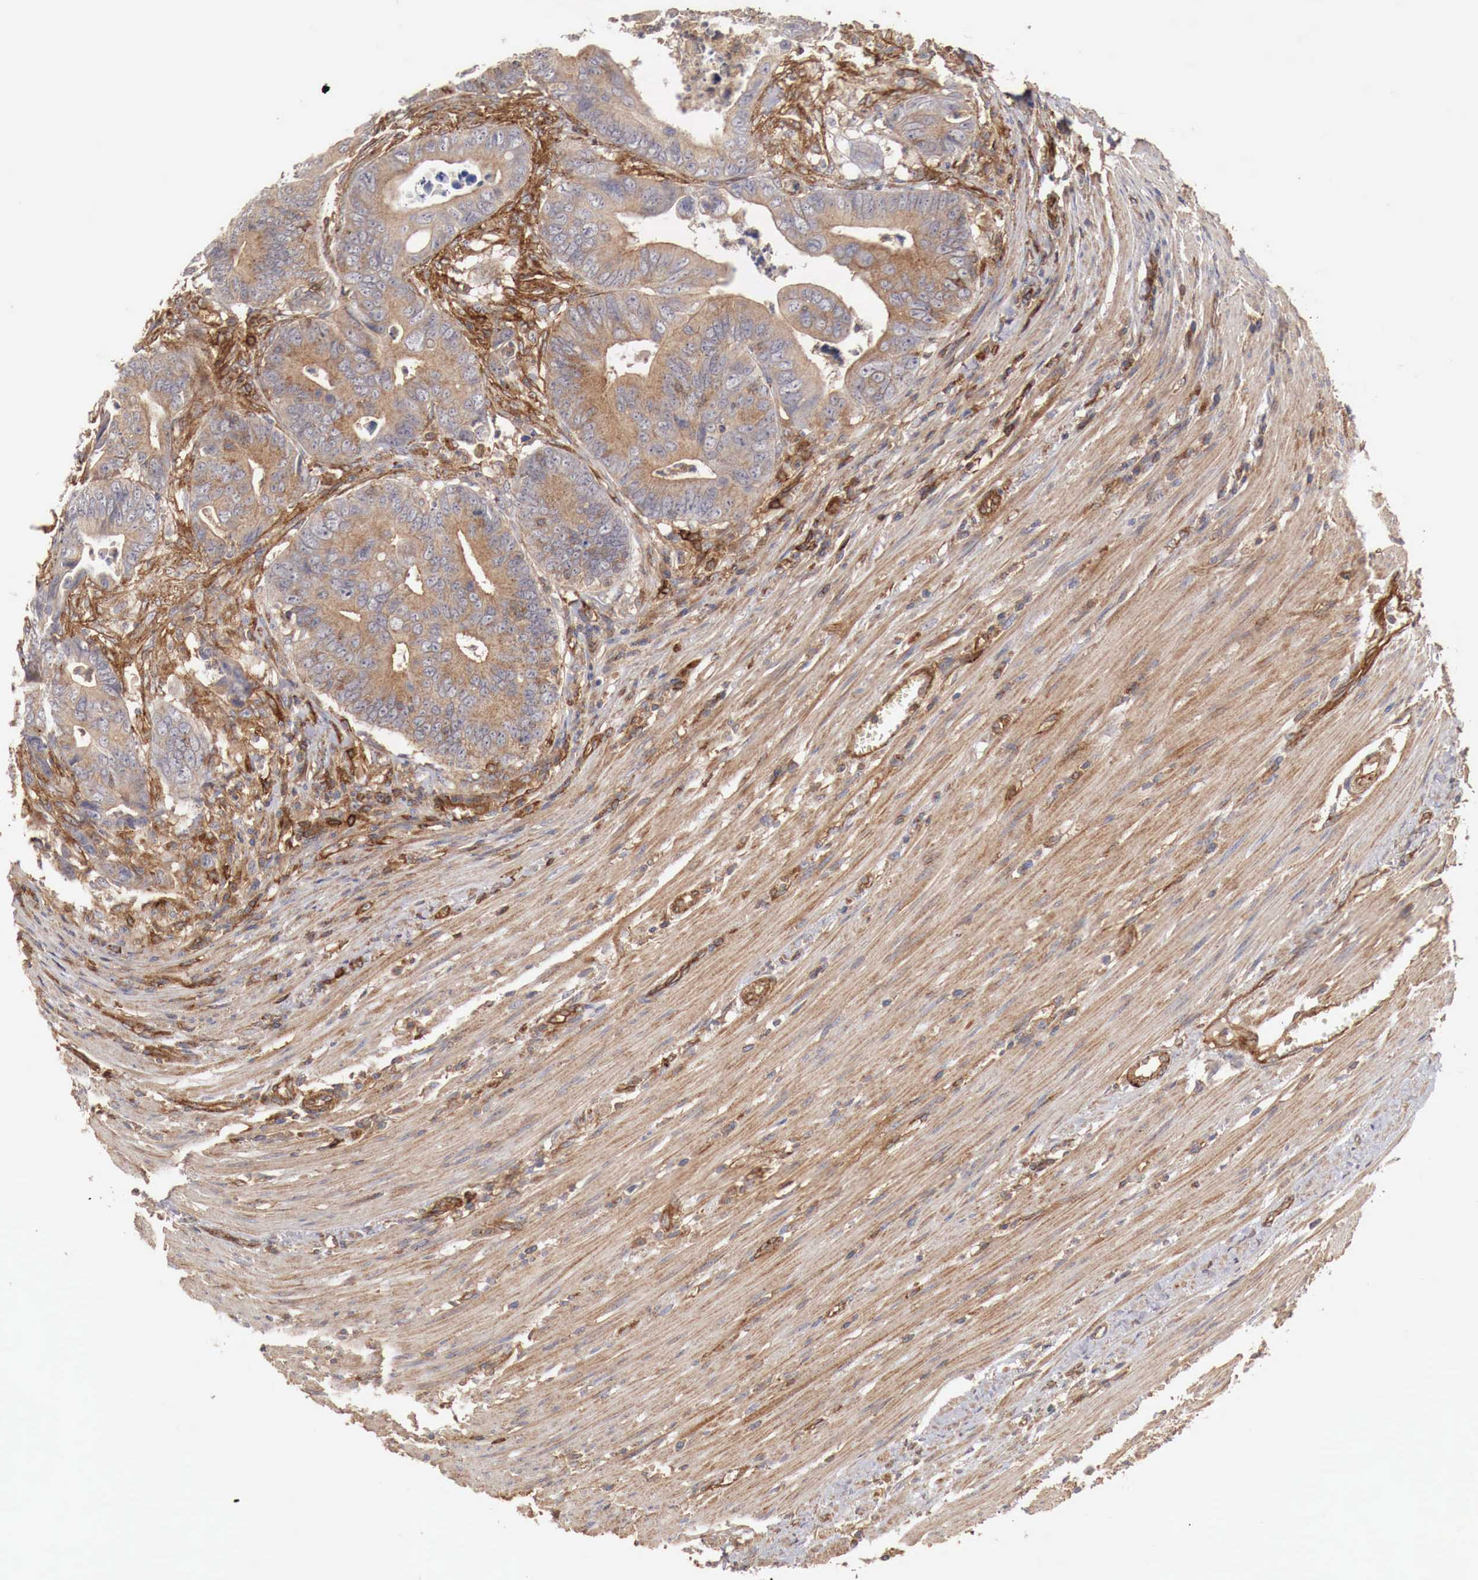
{"staining": {"intensity": "weak", "quantity": ">75%", "location": "cytoplasmic/membranous"}, "tissue": "colorectal cancer", "cell_type": "Tumor cells", "image_type": "cancer", "snomed": [{"axis": "morphology", "description": "Adenocarcinoma, NOS"}, {"axis": "topography", "description": "Colon"}], "caption": "Weak cytoplasmic/membranous protein staining is appreciated in about >75% of tumor cells in colorectal cancer (adenocarcinoma).", "gene": "ARMCX4", "patient": {"sex": "female", "age": 78}}